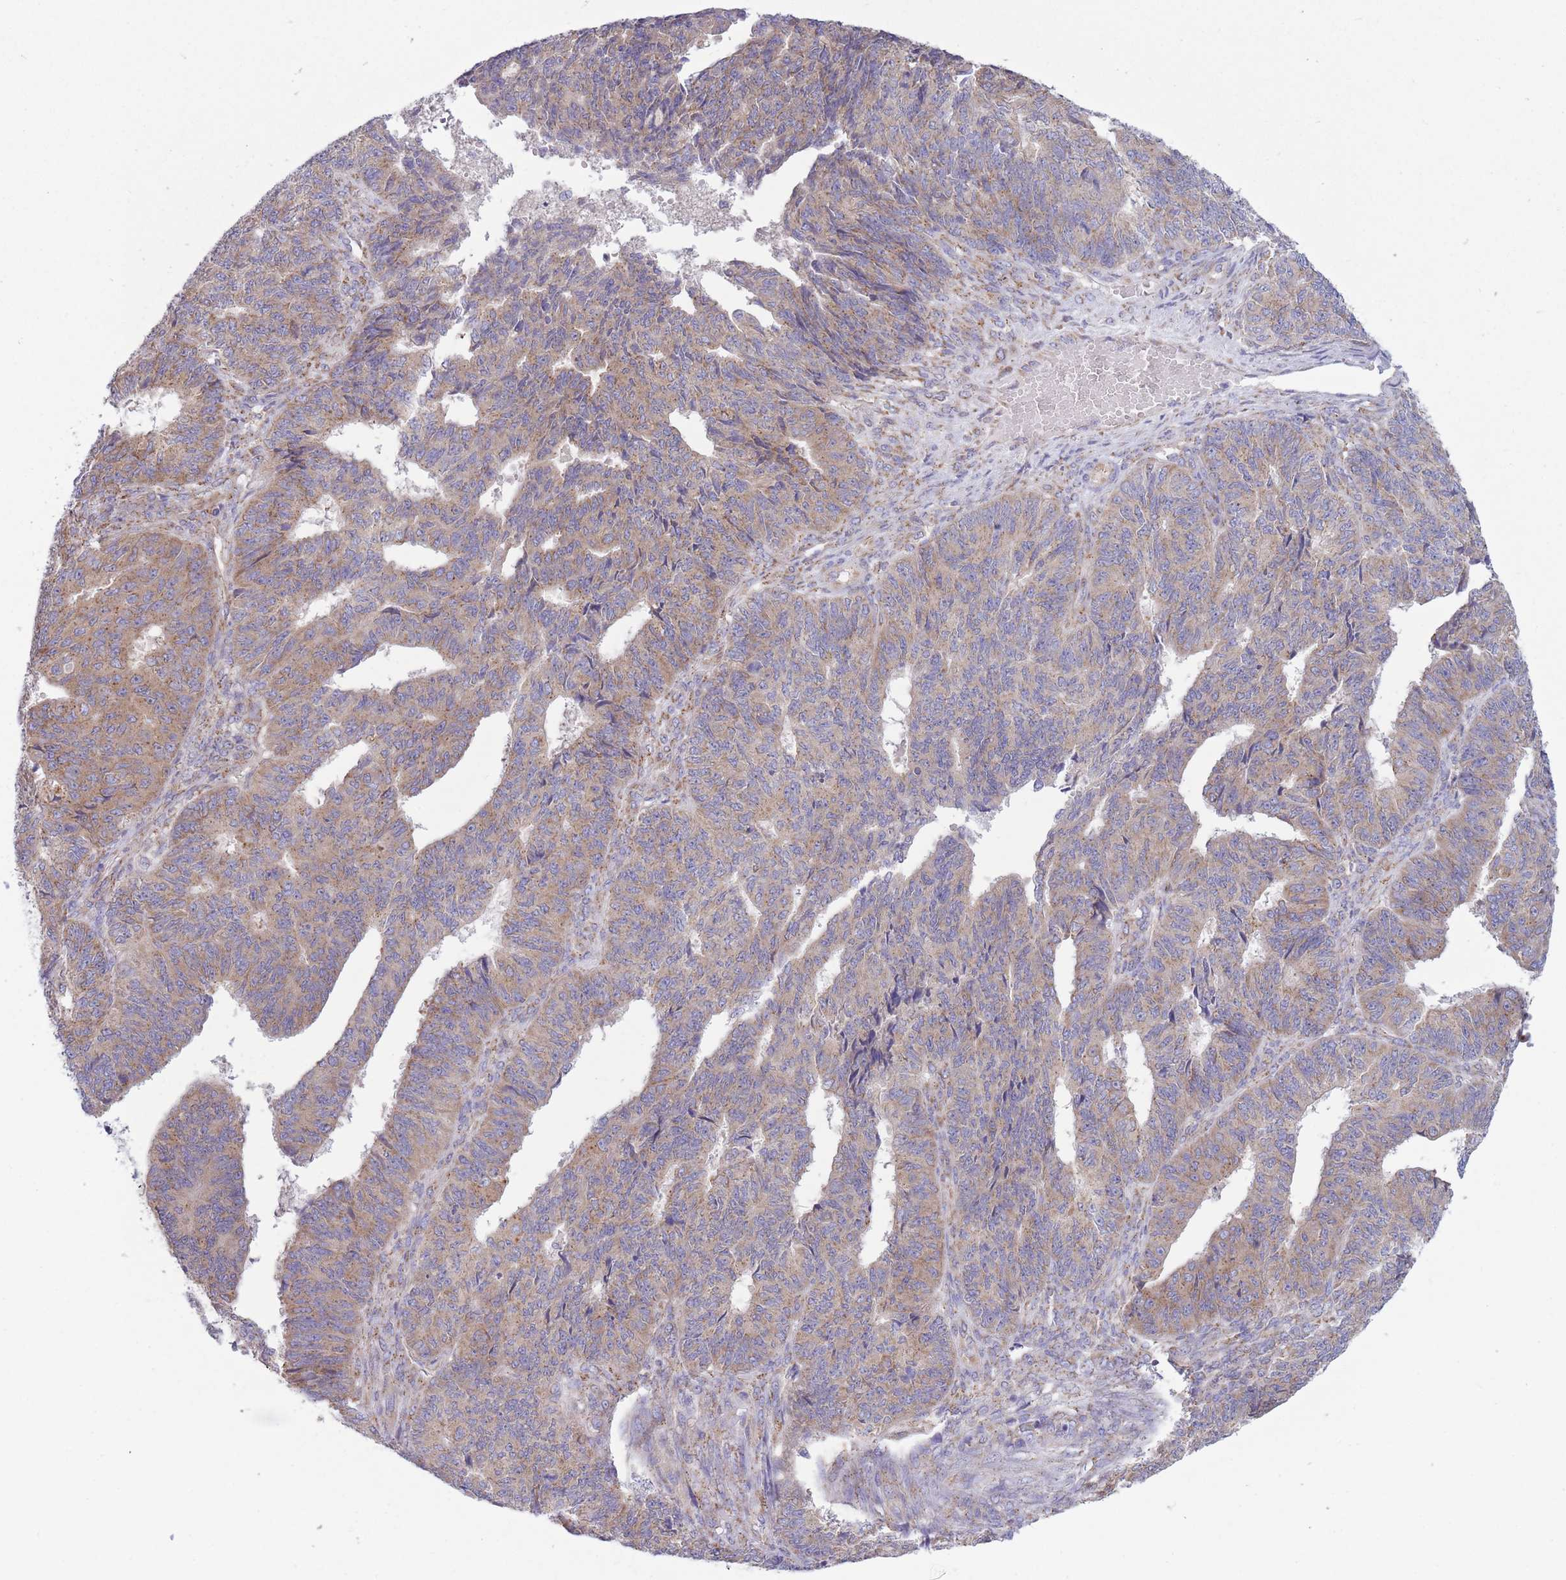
{"staining": {"intensity": "moderate", "quantity": ">75%", "location": "cytoplasmic/membranous"}, "tissue": "endometrial cancer", "cell_type": "Tumor cells", "image_type": "cancer", "snomed": [{"axis": "morphology", "description": "Adenocarcinoma, NOS"}, {"axis": "topography", "description": "Endometrium"}], "caption": "A high-resolution photomicrograph shows immunohistochemistry (IHC) staining of endometrial cancer (adenocarcinoma), which displays moderate cytoplasmic/membranous positivity in about >75% of tumor cells.", "gene": "COPG2", "patient": {"sex": "female", "age": 32}}